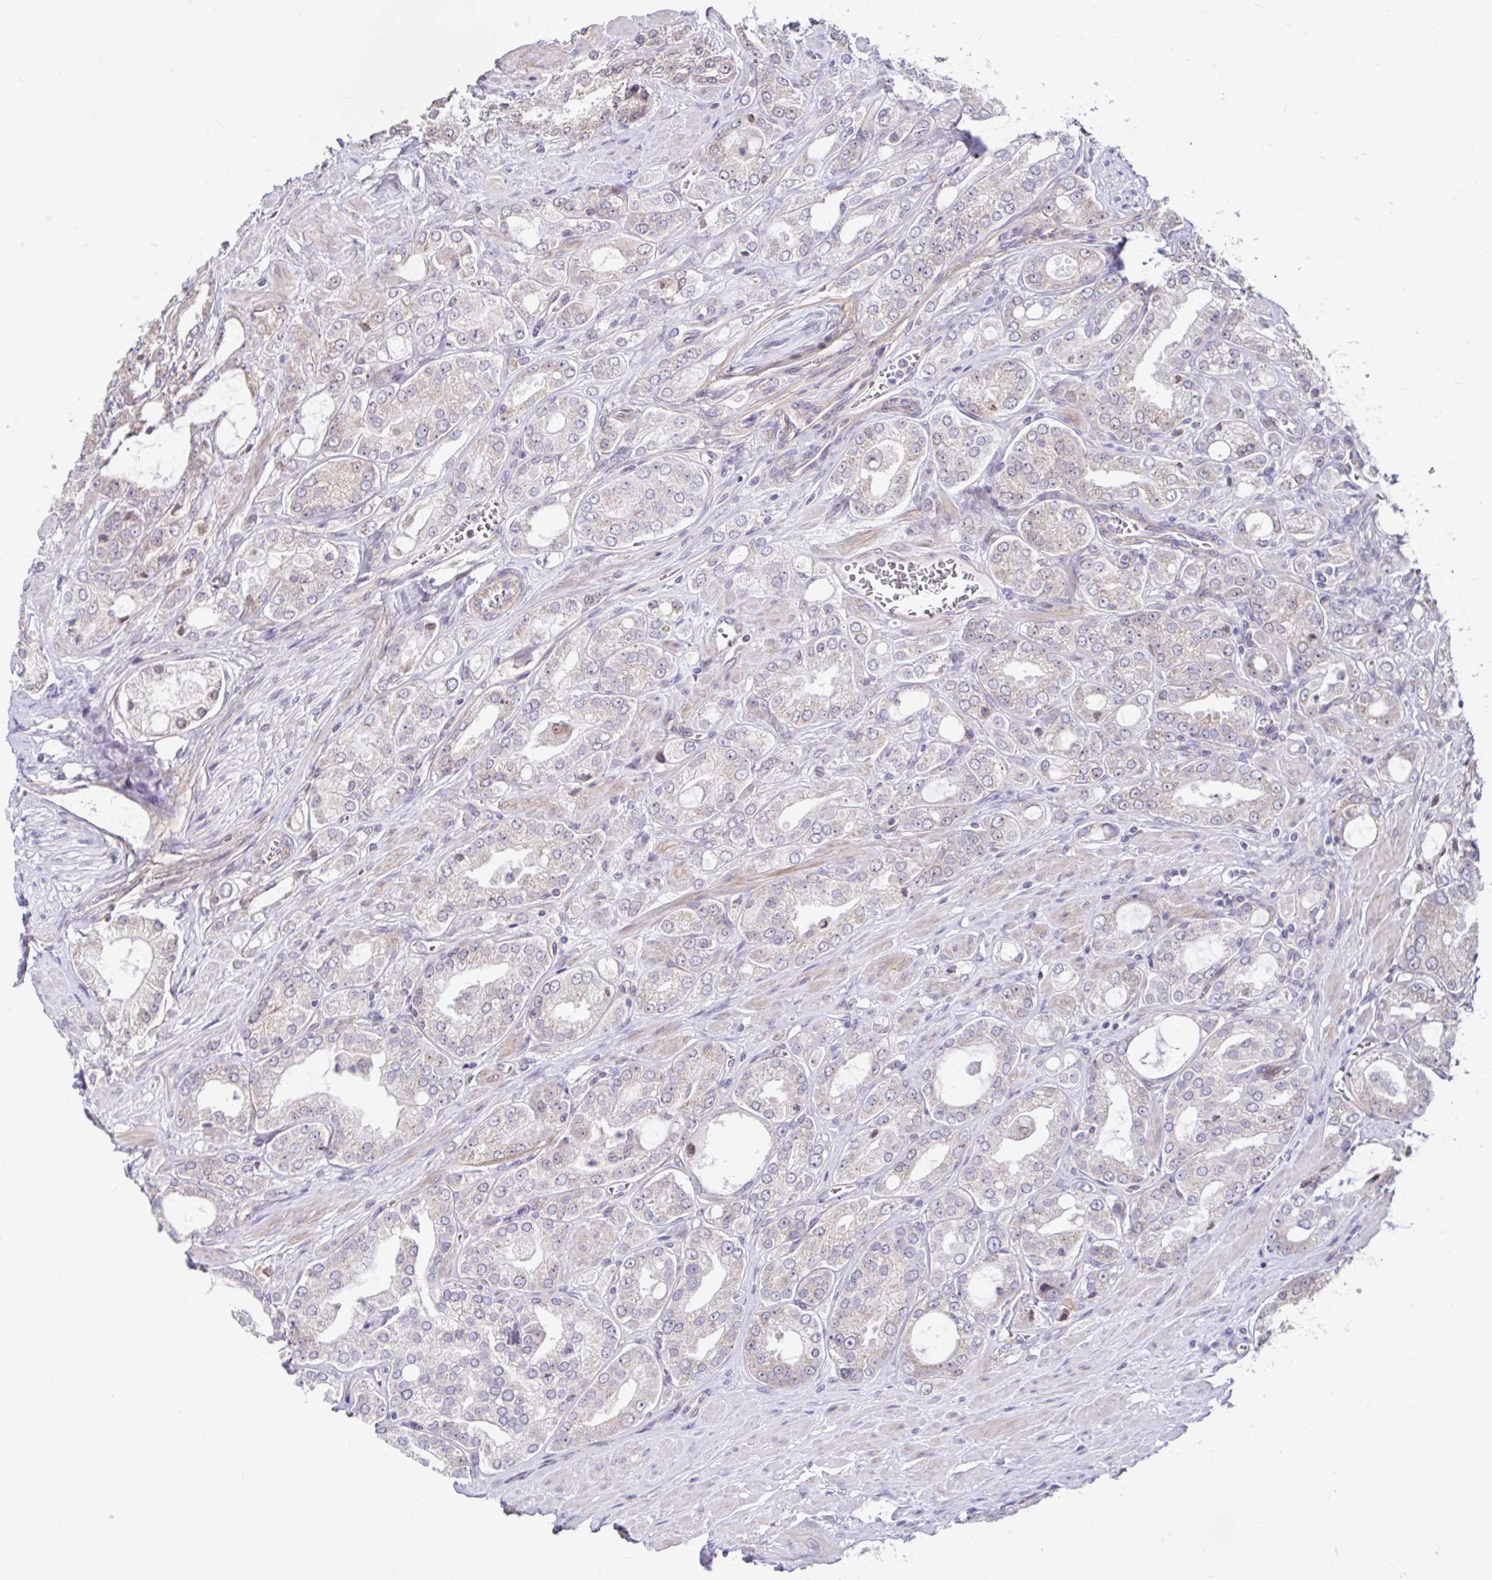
{"staining": {"intensity": "moderate", "quantity": "25%-75%", "location": "cytoplasmic/membranous"}, "tissue": "prostate cancer", "cell_type": "Tumor cells", "image_type": "cancer", "snomed": [{"axis": "morphology", "description": "Adenocarcinoma, High grade"}, {"axis": "topography", "description": "Prostate"}], "caption": "Prostate cancer (adenocarcinoma (high-grade)) stained with DAB (3,3'-diaminobenzidine) immunohistochemistry reveals medium levels of moderate cytoplasmic/membranous staining in about 25%-75% of tumor cells.", "gene": "NT5C1B", "patient": {"sex": "male", "age": 66}}